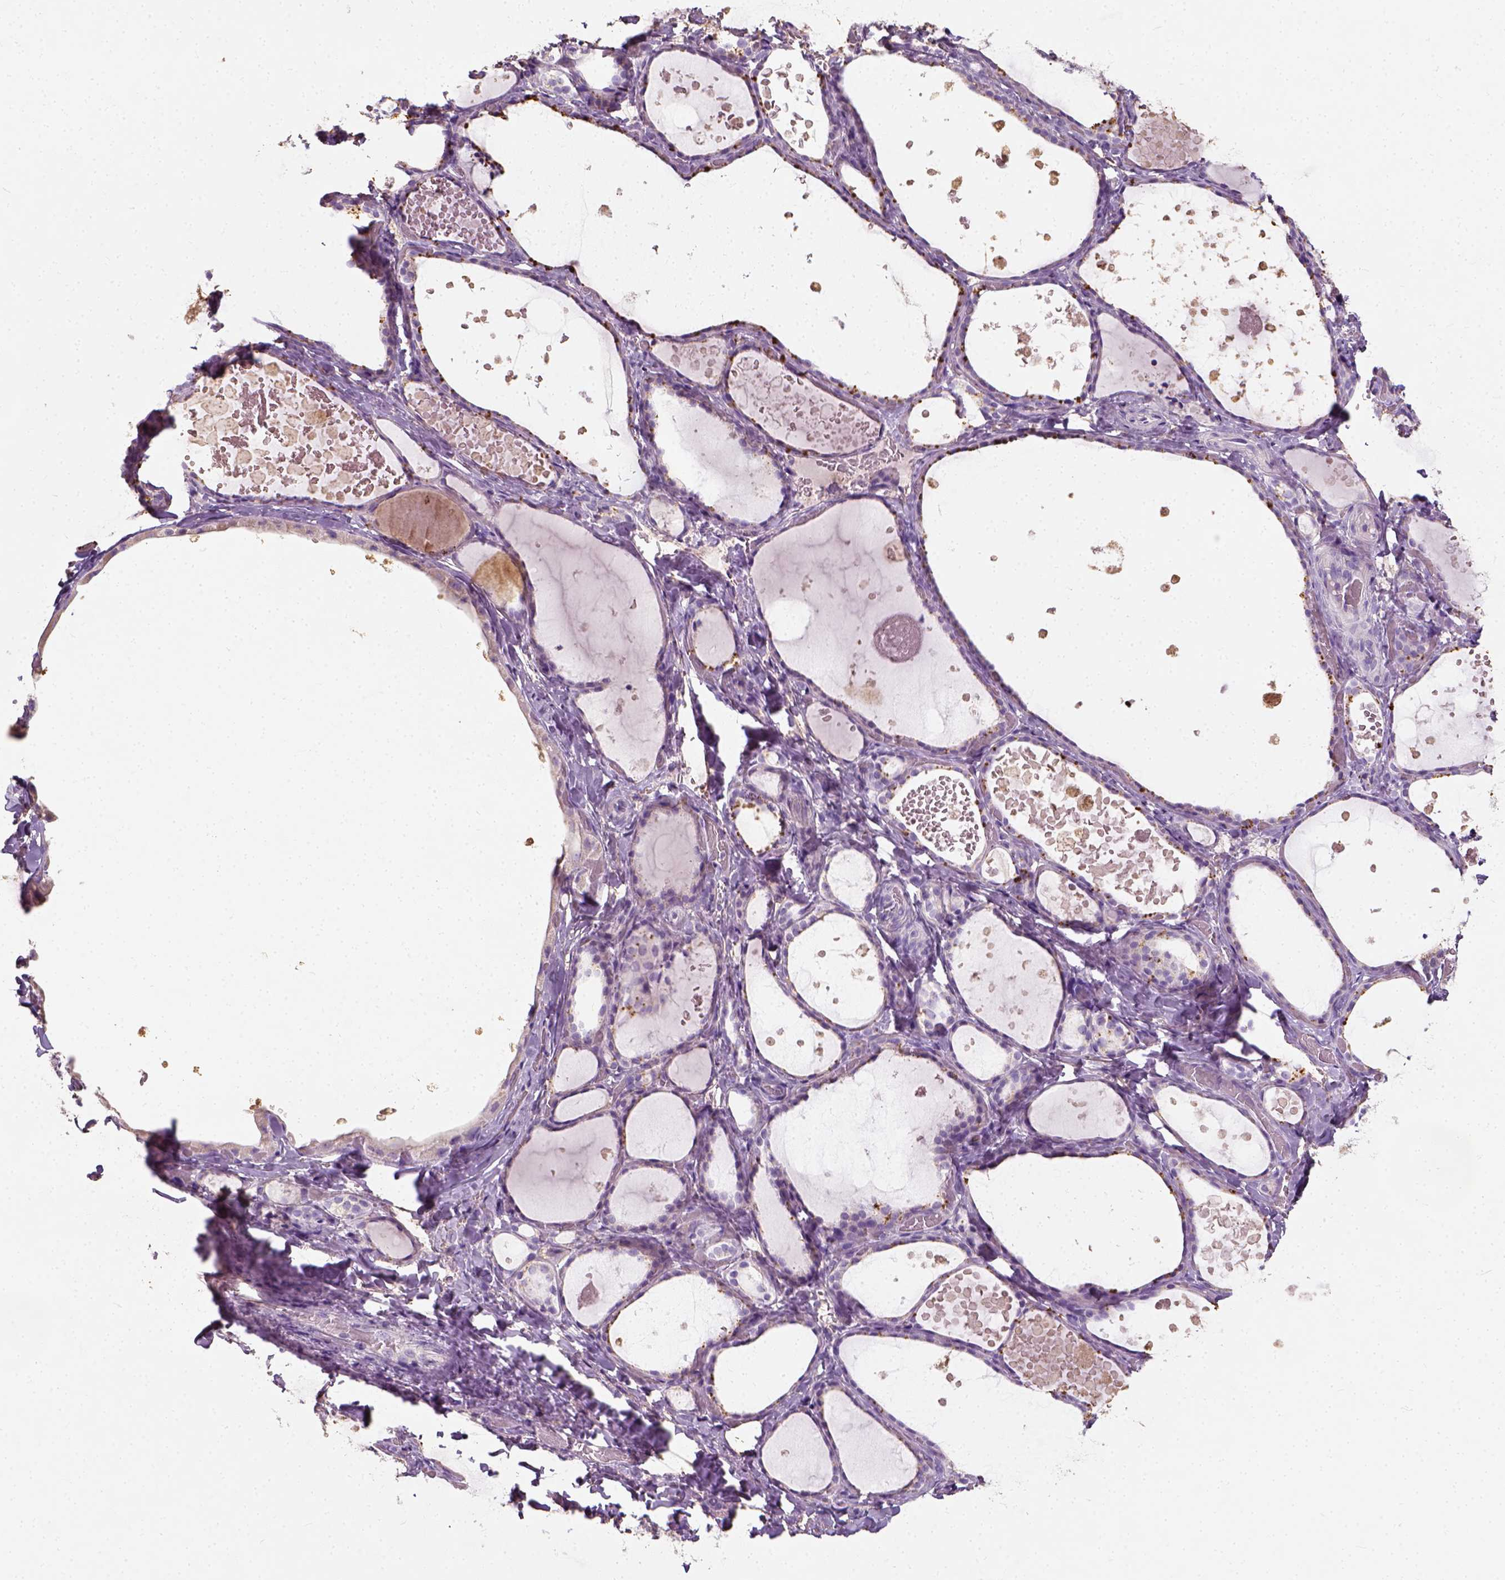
{"staining": {"intensity": "negative", "quantity": "none", "location": "none"}, "tissue": "thyroid gland", "cell_type": "Glandular cells", "image_type": "normal", "snomed": [{"axis": "morphology", "description": "Normal tissue, NOS"}, {"axis": "topography", "description": "Thyroid gland"}], "caption": "Glandular cells show no significant protein staining in benign thyroid gland. (Brightfield microscopy of DAB (3,3'-diaminobenzidine) IHC at high magnification).", "gene": "DHCR24", "patient": {"sex": "female", "age": 56}}